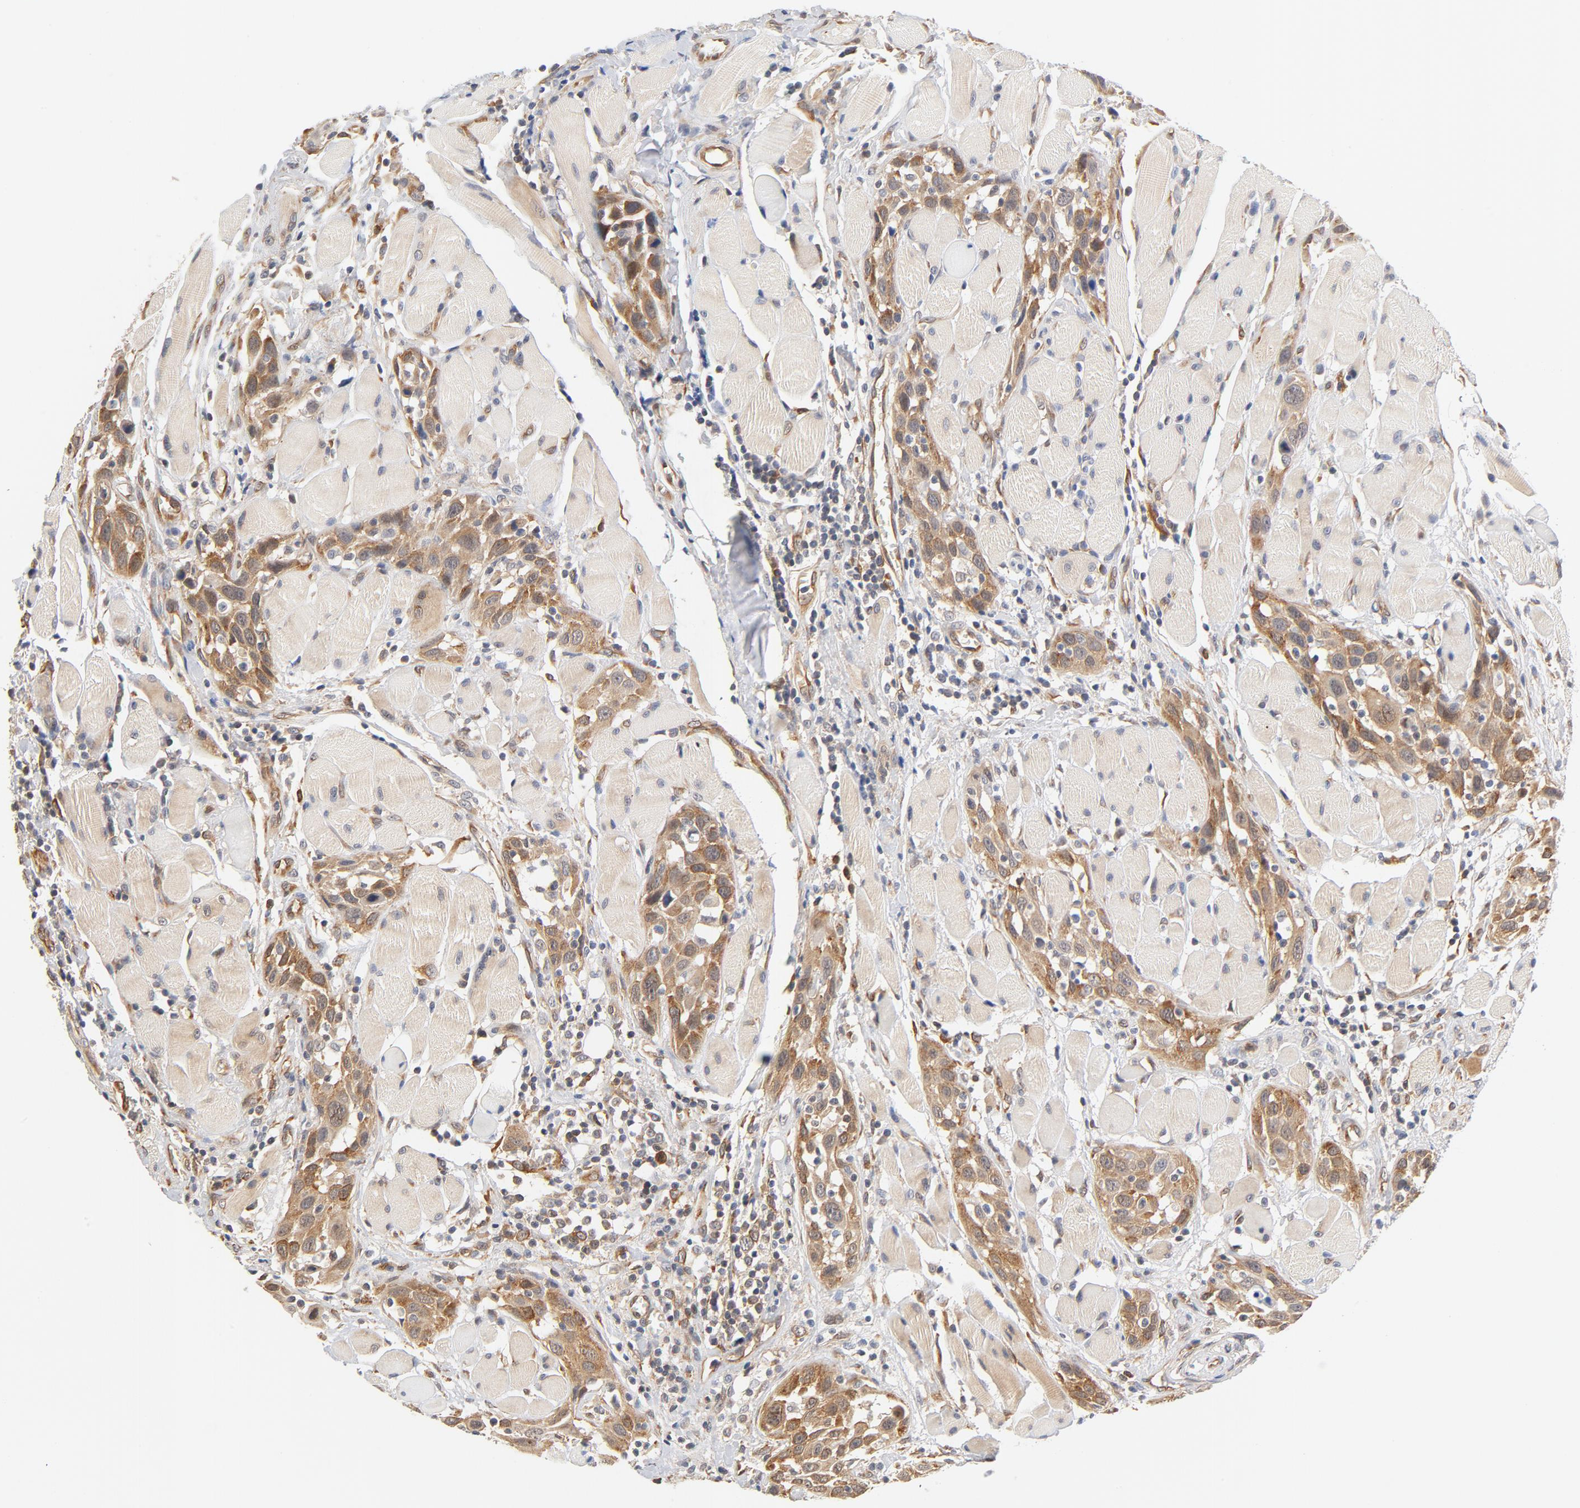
{"staining": {"intensity": "moderate", "quantity": ">75%", "location": "cytoplasmic/membranous"}, "tissue": "head and neck cancer", "cell_type": "Tumor cells", "image_type": "cancer", "snomed": [{"axis": "morphology", "description": "Squamous cell carcinoma, NOS"}, {"axis": "topography", "description": "Oral tissue"}, {"axis": "topography", "description": "Head-Neck"}], "caption": "DAB (3,3'-diaminobenzidine) immunohistochemical staining of head and neck squamous cell carcinoma reveals moderate cytoplasmic/membranous protein positivity in about >75% of tumor cells.", "gene": "EIF4E", "patient": {"sex": "female", "age": 50}}